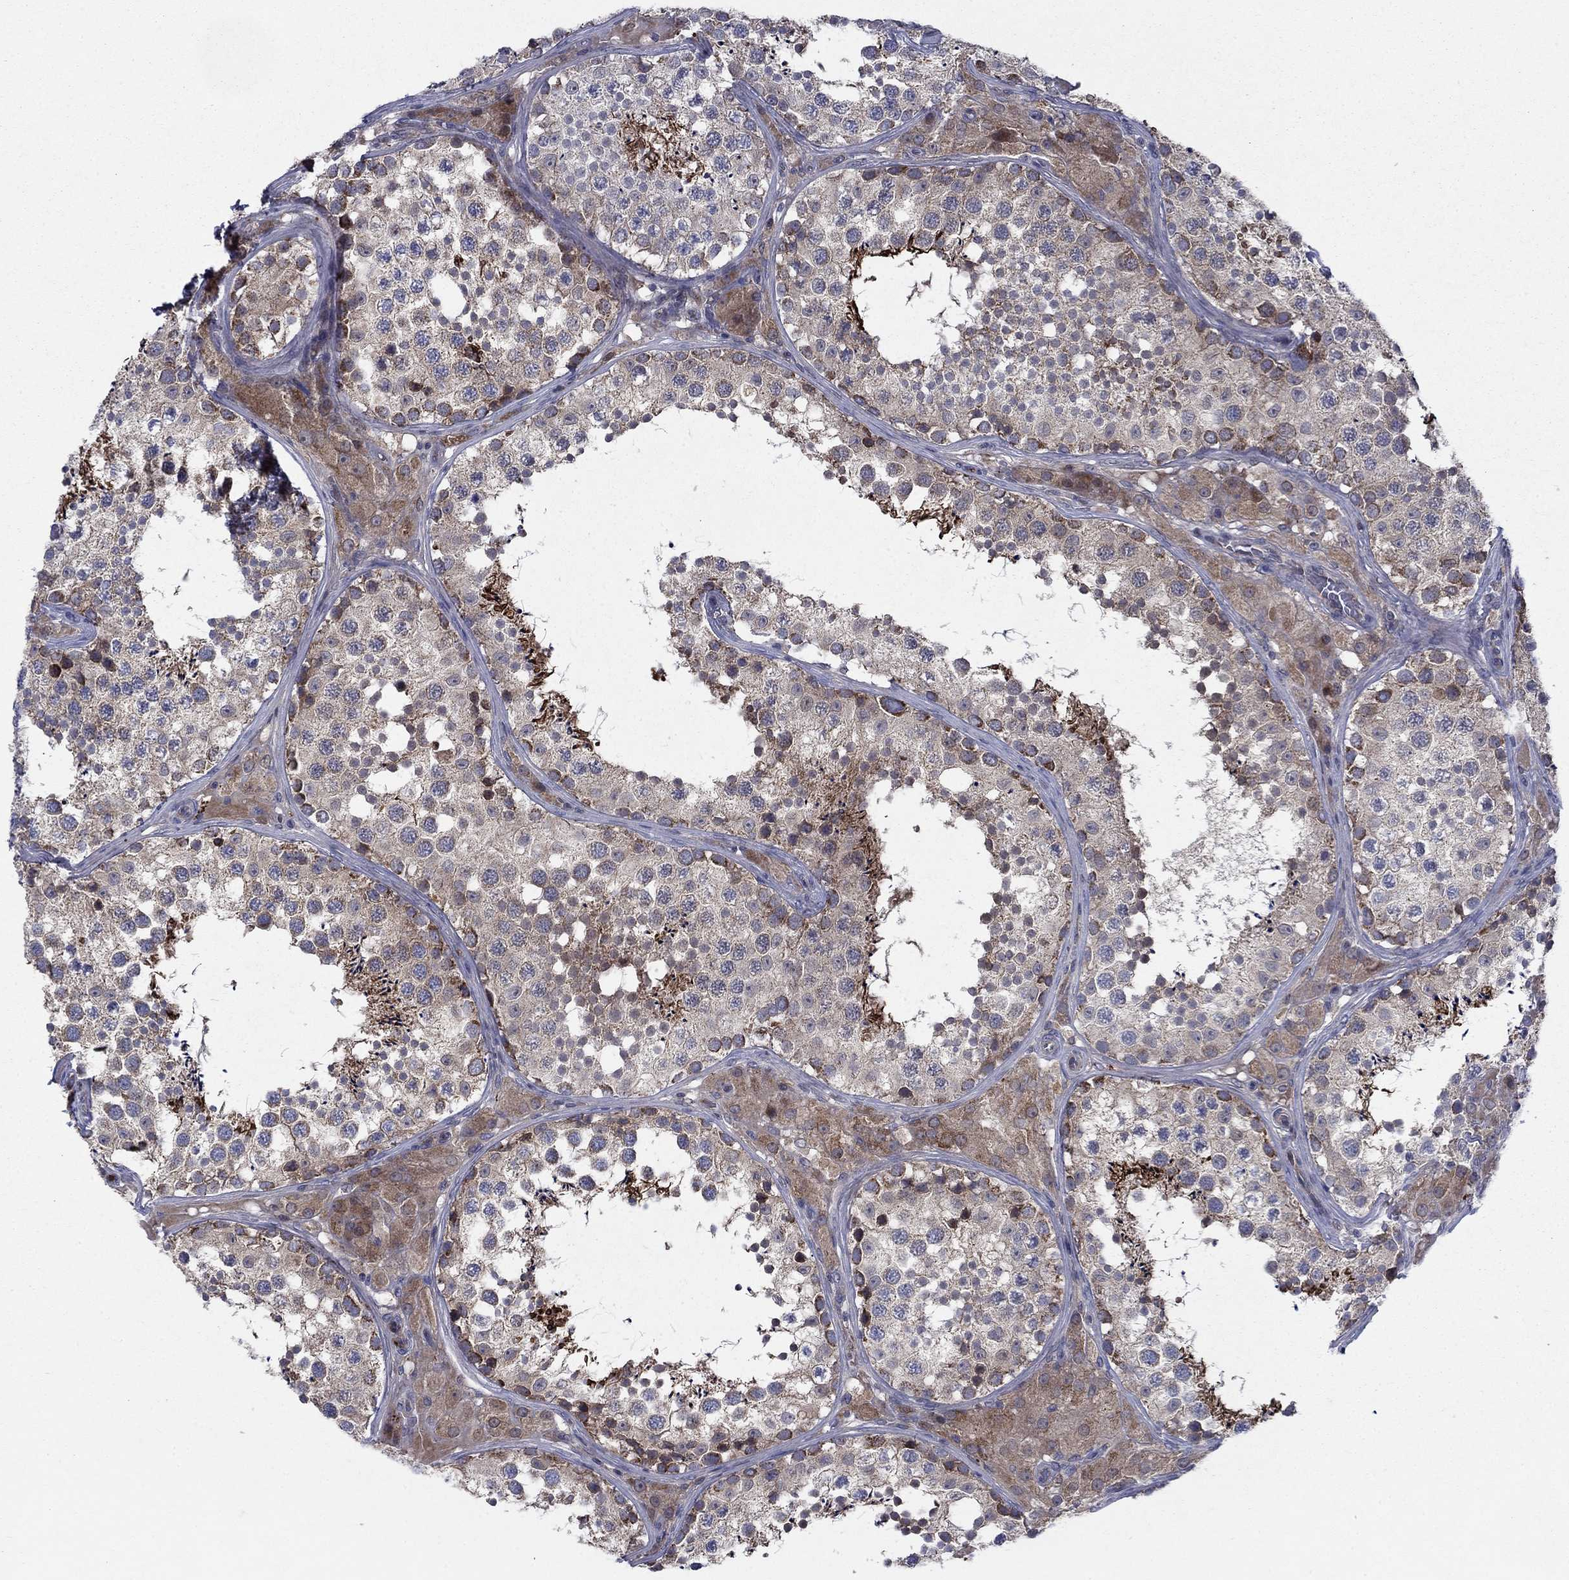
{"staining": {"intensity": "strong", "quantity": "25%-75%", "location": "cytoplasmic/membranous"}, "tissue": "testis", "cell_type": "Cells in seminiferous ducts", "image_type": "normal", "snomed": [{"axis": "morphology", "description": "Normal tissue, NOS"}, {"axis": "topography", "description": "Testis"}], "caption": "Protein positivity by IHC exhibits strong cytoplasmic/membranous staining in approximately 25%-75% of cells in seminiferous ducts in unremarkable testis.", "gene": "RNF19B", "patient": {"sex": "male", "age": 34}}